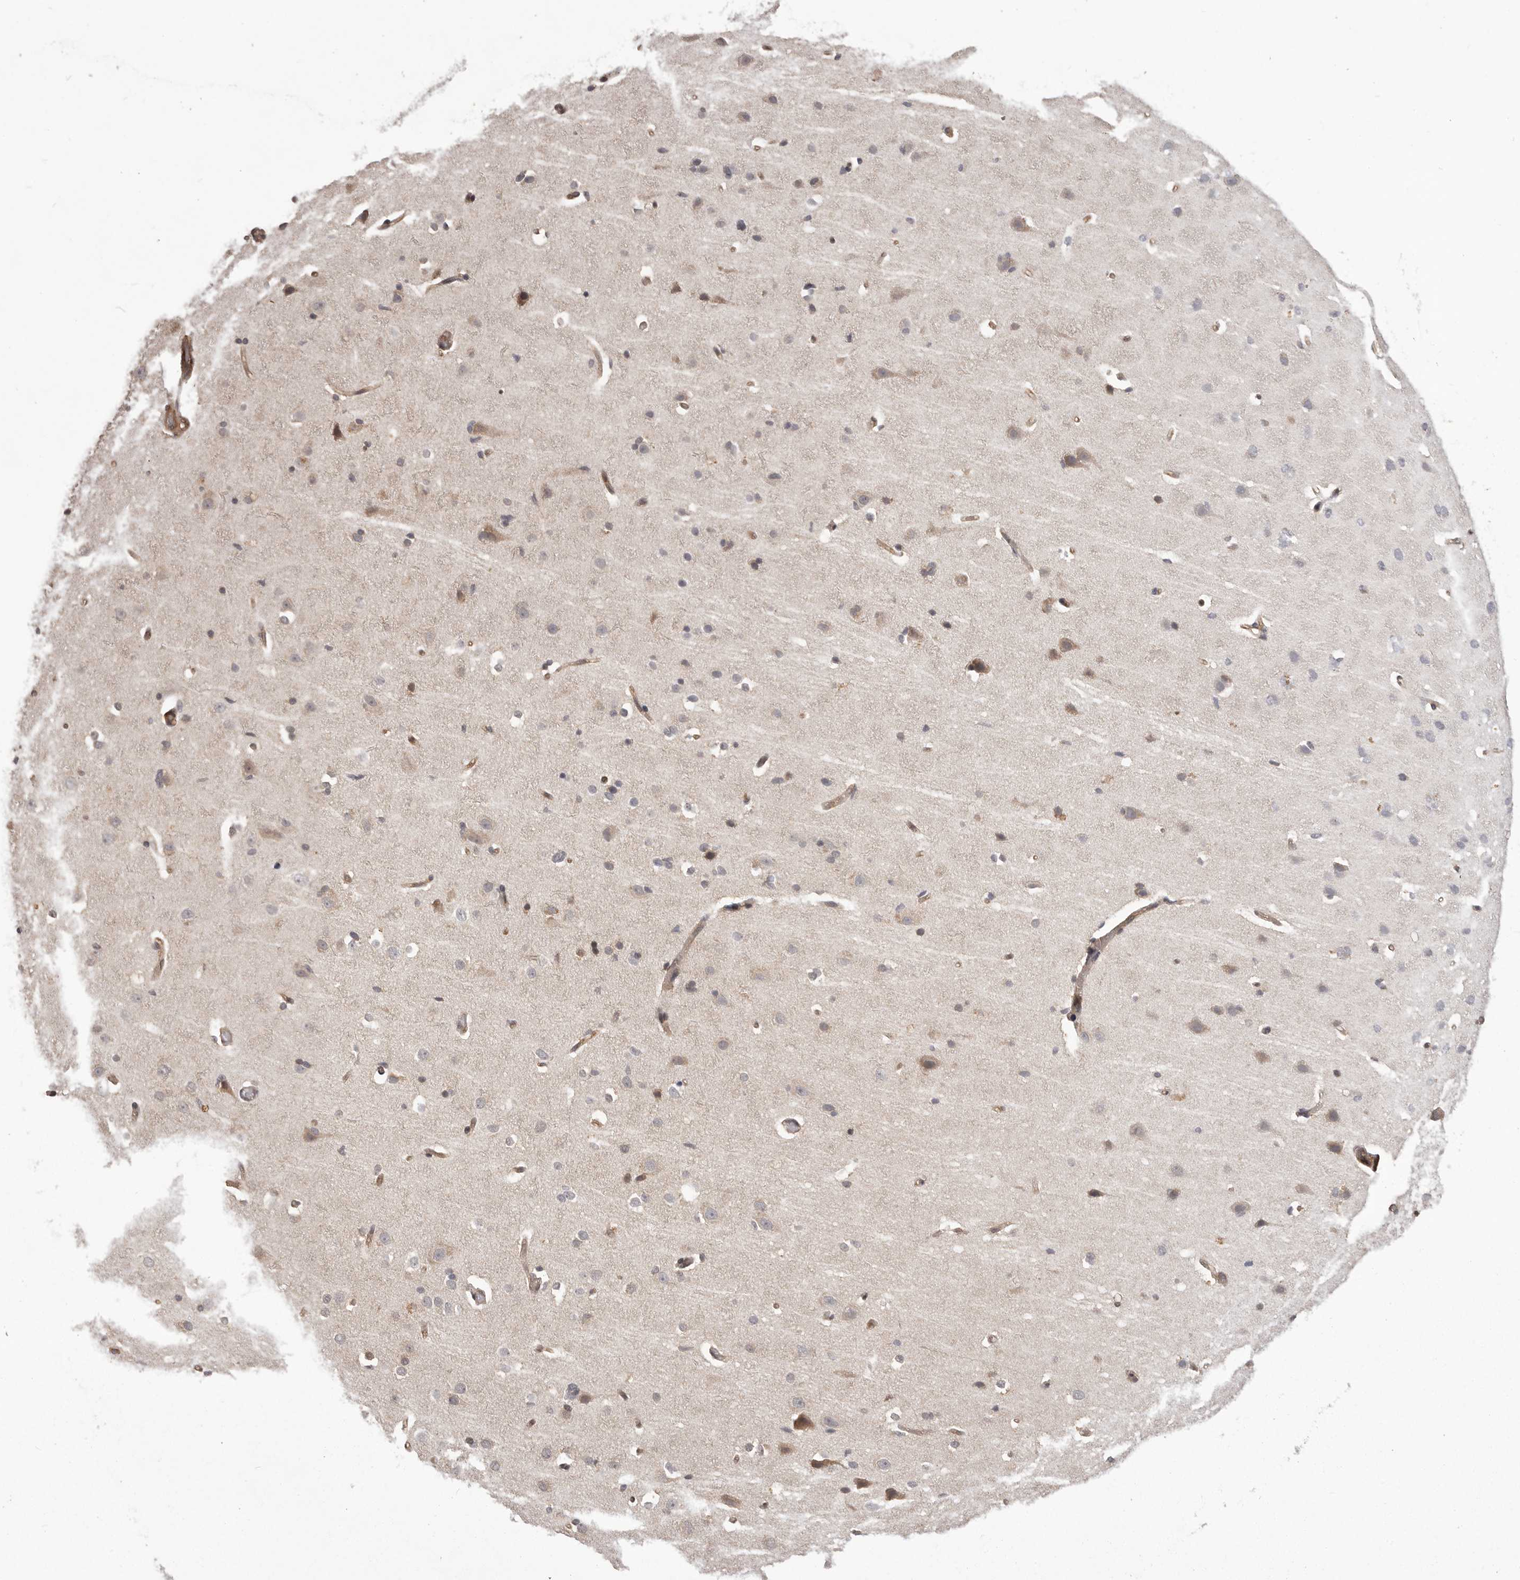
{"staining": {"intensity": "moderate", "quantity": ">75%", "location": "cytoplasmic/membranous"}, "tissue": "cerebral cortex", "cell_type": "Endothelial cells", "image_type": "normal", "snomed": [{"axis": "morphology", "description": "Normal tissue, NOS"}, {"axis": "topography", "description": "Cerebral cortex"}], "caption": "Moderate cytoplasmic/membranous expression is appreciated in approximately >75% of endothelial cells in unremarkable cerebral cortex.", "gene": "NFKBIA", "patient": {"sex": "male", "age": 34}}